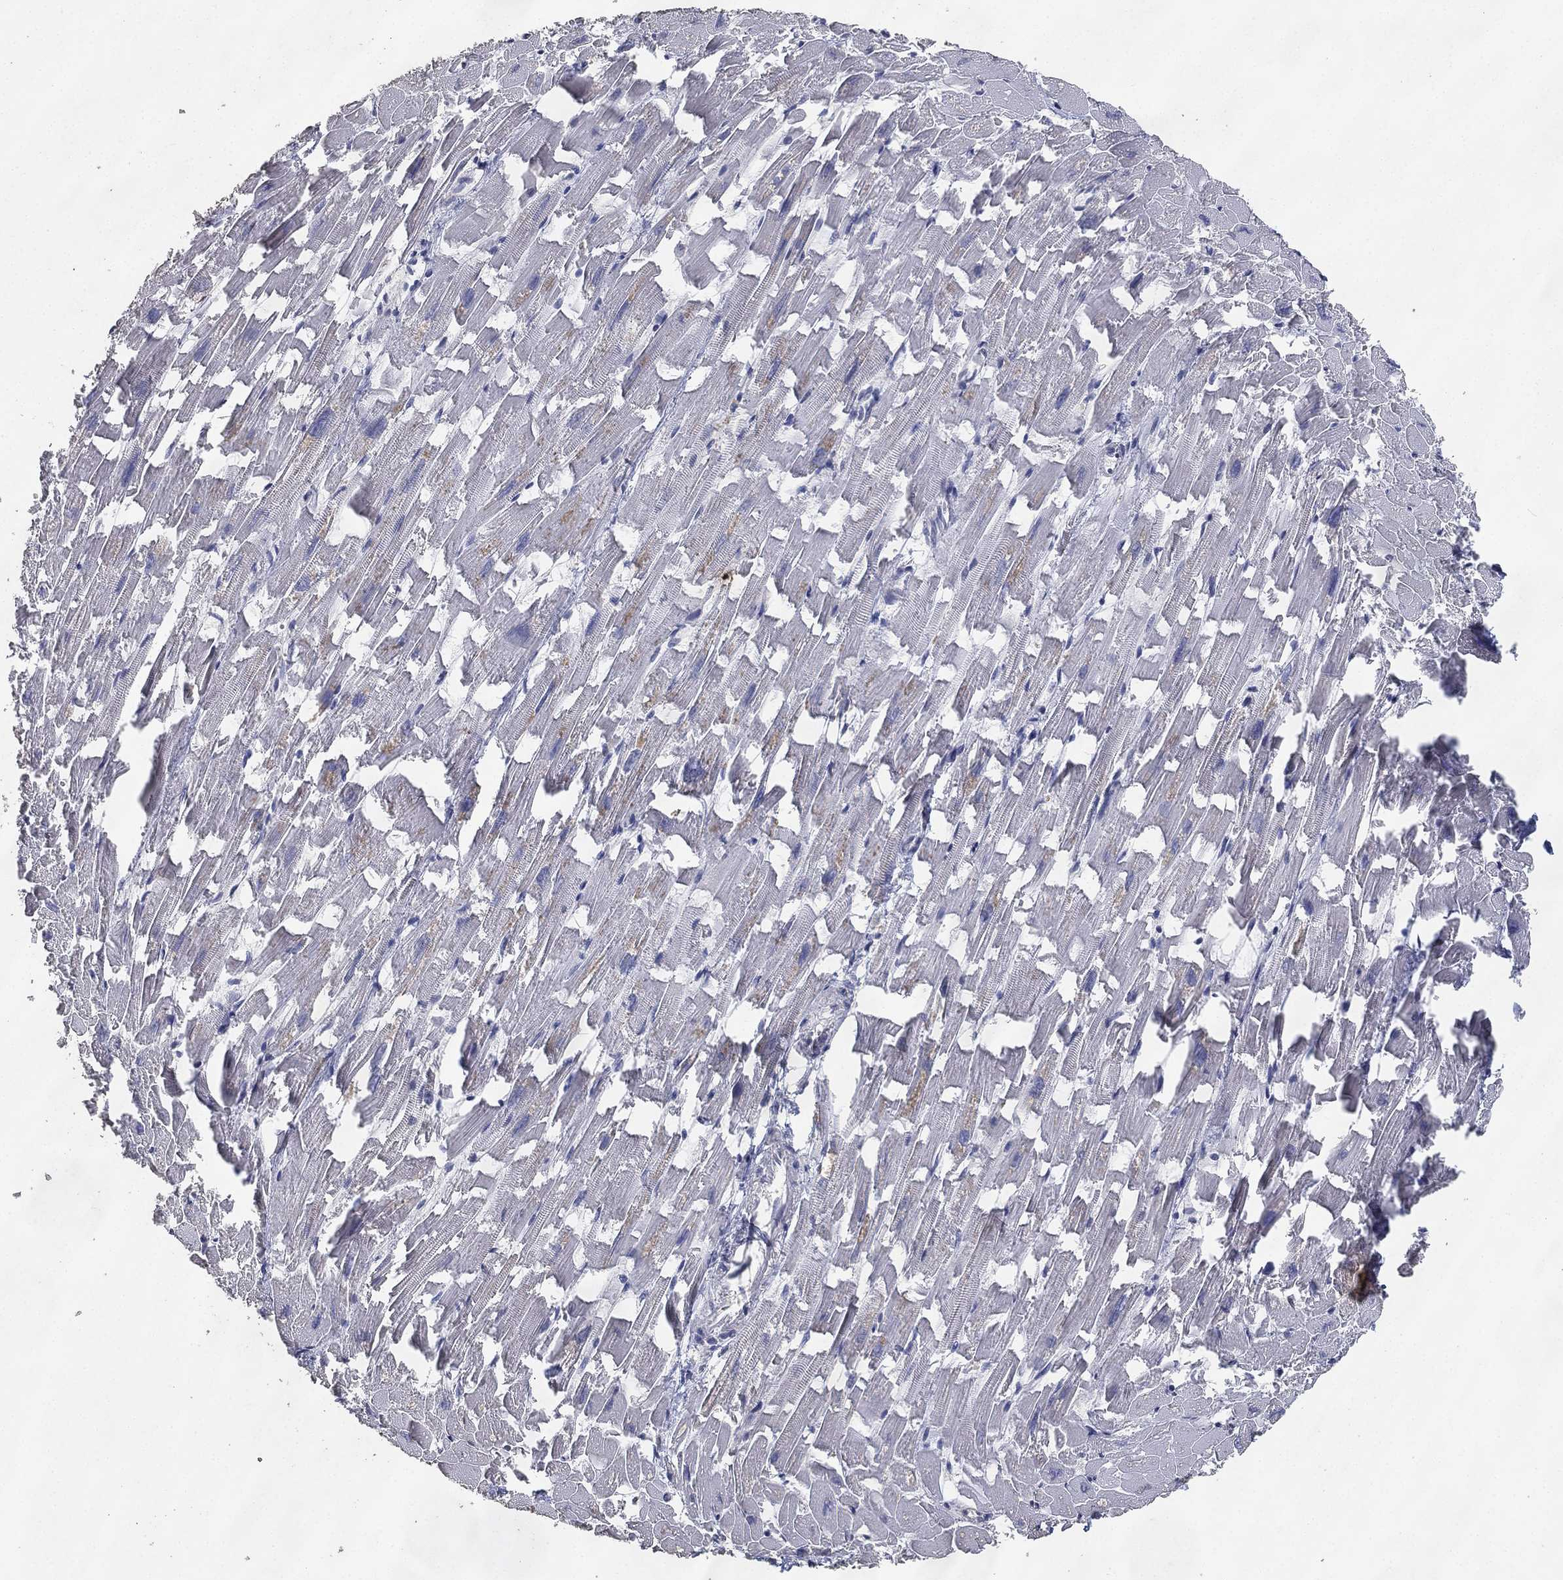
{"staining": {"intensity": "negative", "quantity": "none", "location": "none"}, "tissue": "heart muscle", "cell_type": "Cardiomyocytes", "image_type": "normal", "snomed": [{"axis": "morphology", "description": "Normal tissue, NOS"}, {"axis": "topography", "description": "Heart"}], "caption": "An immunohistochemistry image of unremarkable heart muscle is shown. There is no staining in cardiomyocytes of heart muscle.", "gene": "DSG1", "patient": {"sex": "female", "age": 64}}